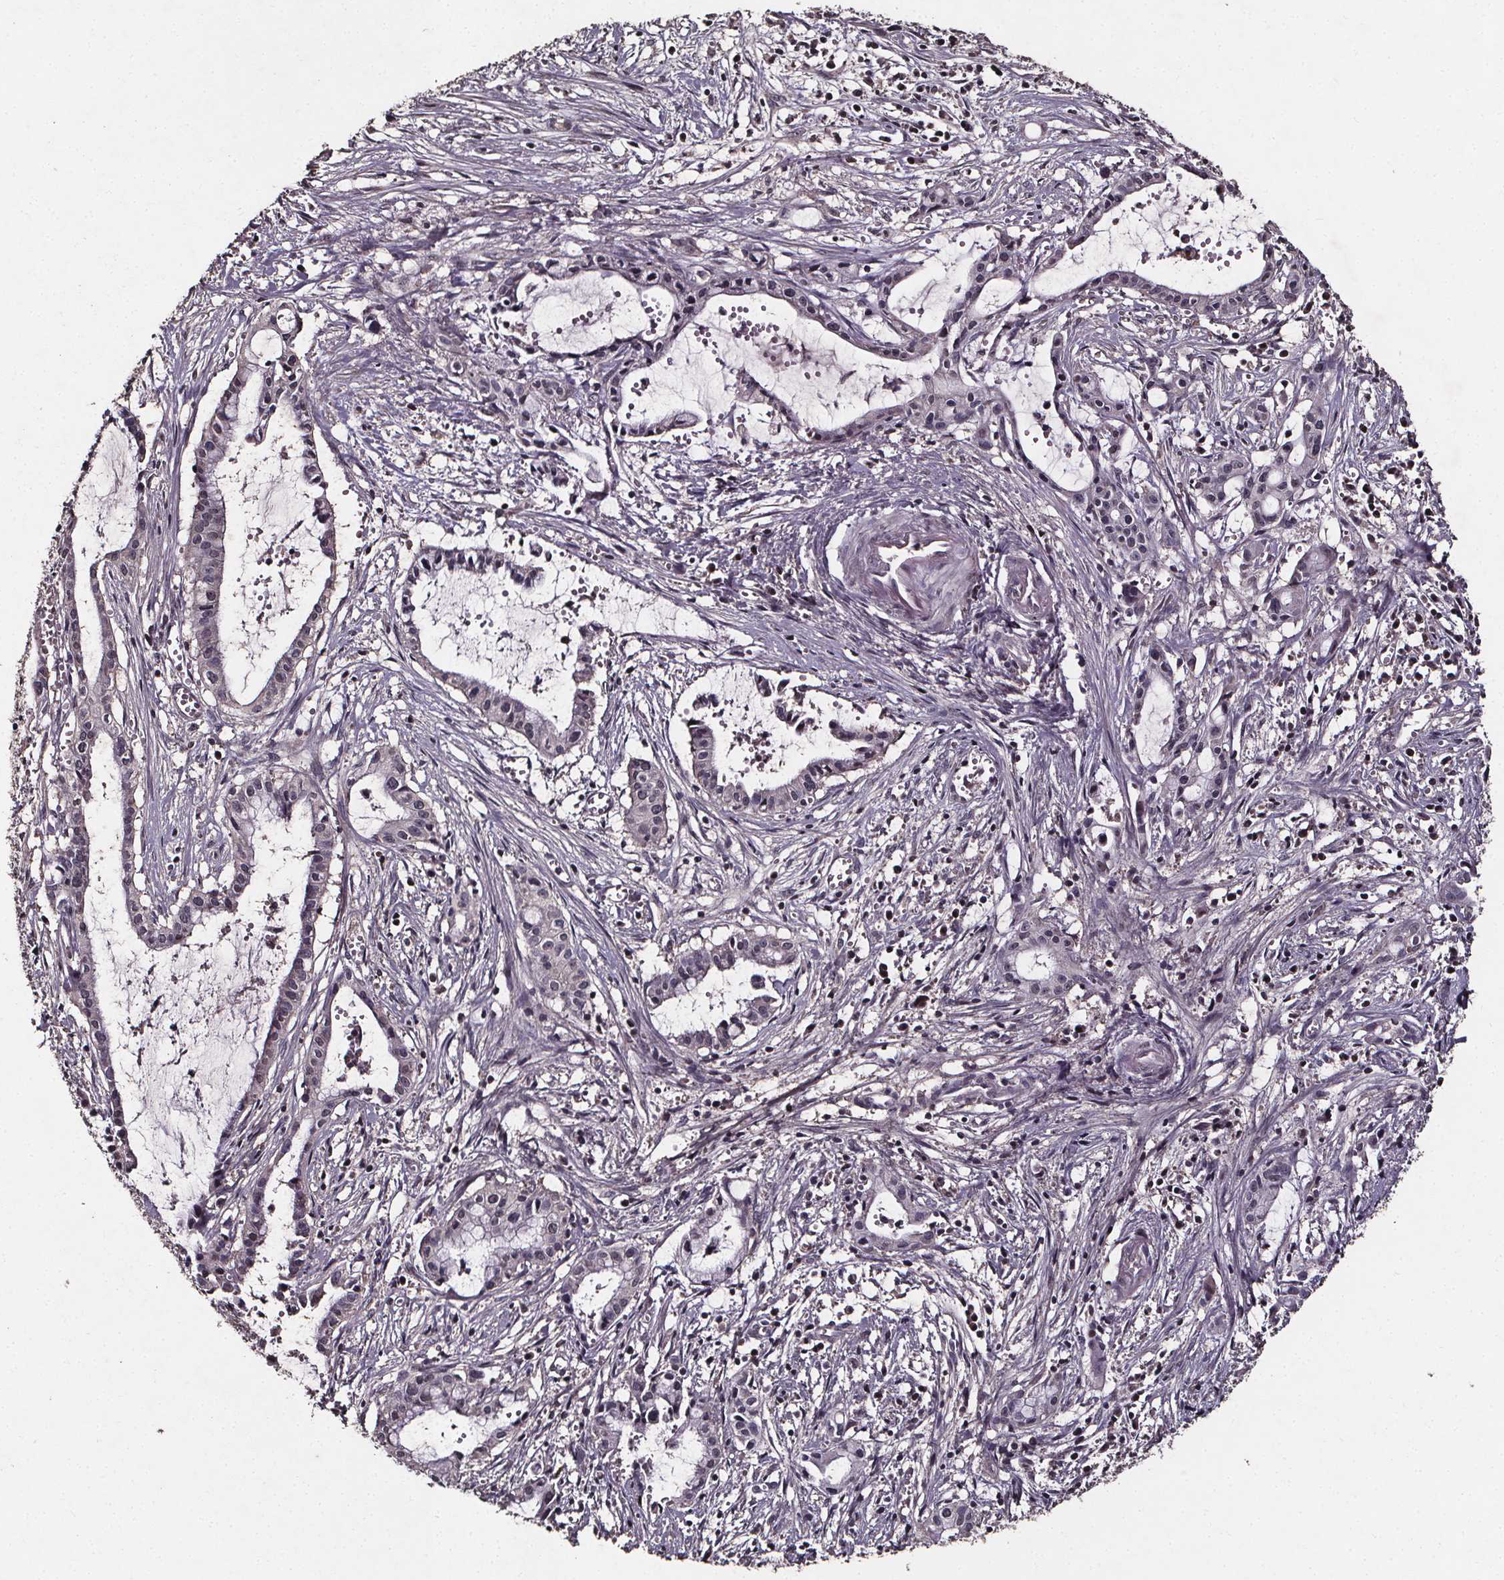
{"staining": {"intensity": "negative", "quantity": "none", "location": "none"}, "tissue": "pancreatic cancer", "cell_type": "Tumor cells", "image_type": "cancer", "snomed": [{"axis": "morphology", "description": "Adenocarcinoma, NOS"}, {"axis": "topography", "description": "Pancreas"}], "caption": "Photomicrograph shows no significant protein staining in tumor cells of adenocarcinoma (pancreatic).", "gene": "SPAG8", "patient": {"sex": "male", "age": 48}}